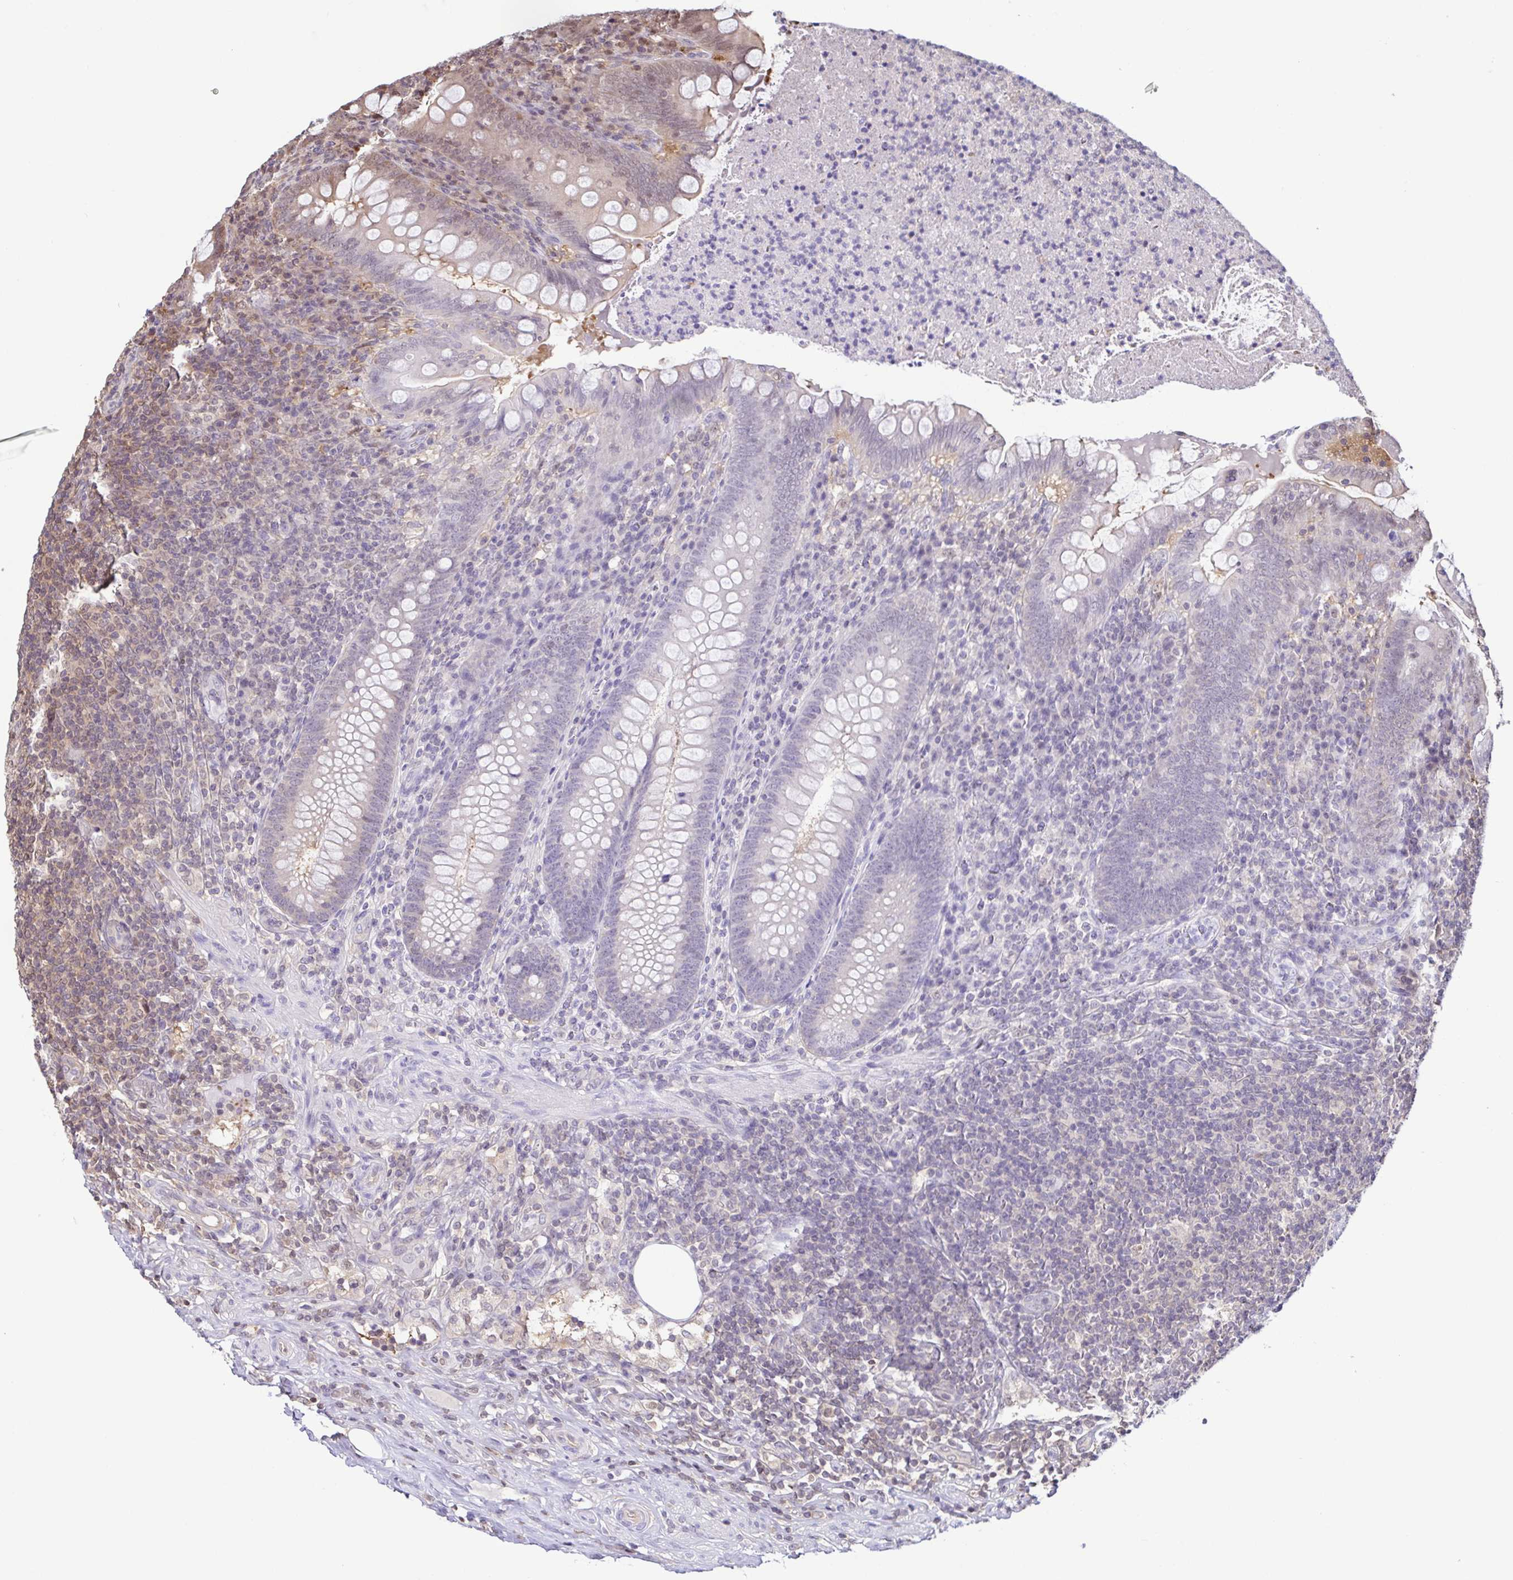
{"staining": {"intensity": "weak", "quantity": "<25%", "location": "nuclear"}, "tissue": "appendix", "cell_type": "Glandular cells", "image_type": "normal", "snomed": [{"axis": "morphology", "description": "Normal tissue, NOS"}, {"axis": "topography", "description": "Appendix"}], "caption": "The immunohistochemistry histopathology image has no significant positivity in glandular cells of appendix. (DAB (3,3'-diaminobenzidine) immunohistochemistry (IHC), high magnification).", "gene": "PSMB9", "patient": {"sex": "male", "age": 47}}